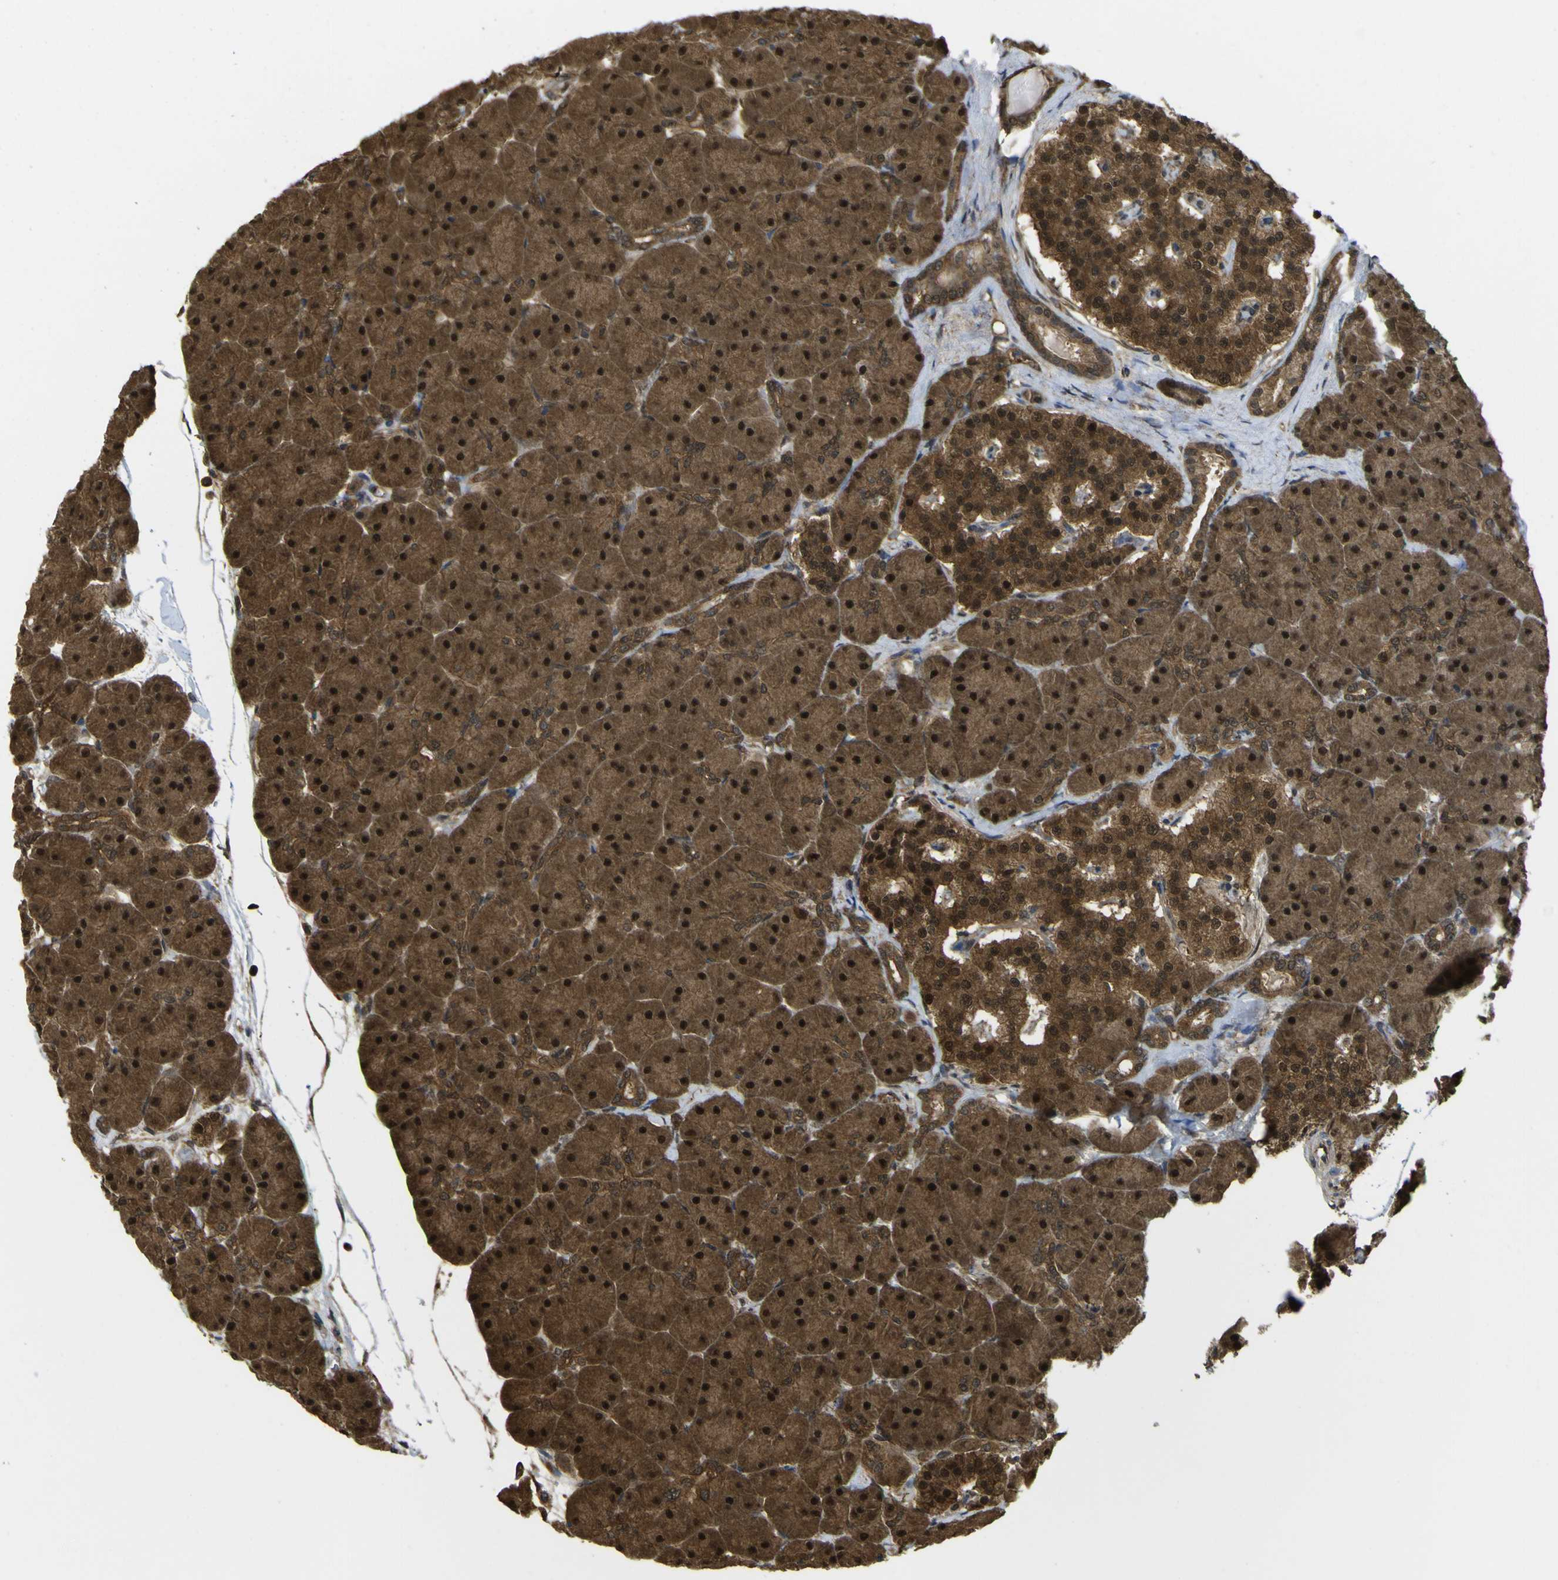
{"staining": {"intensity": "strong", "quantity": ">75%", "location": "cytoplasmic/membranous,nuclear"}, "tissue": "pancreas", "cell_type": "Exocrine glandular cells", "image_type": "normal", "snomed": [{"axis": "morphology", "description": "Normal tissue, NOS"}, {"axis": "topography", "description": "Pancreas"}], "caption": "A high amount of strong cytoplasmic/membranous,nuclear positivity is present in about >75% of exocrine glandular cells in benign pancreas.", "gene": "YWHAG", "patient": {"sex": "male", "age": 66}}